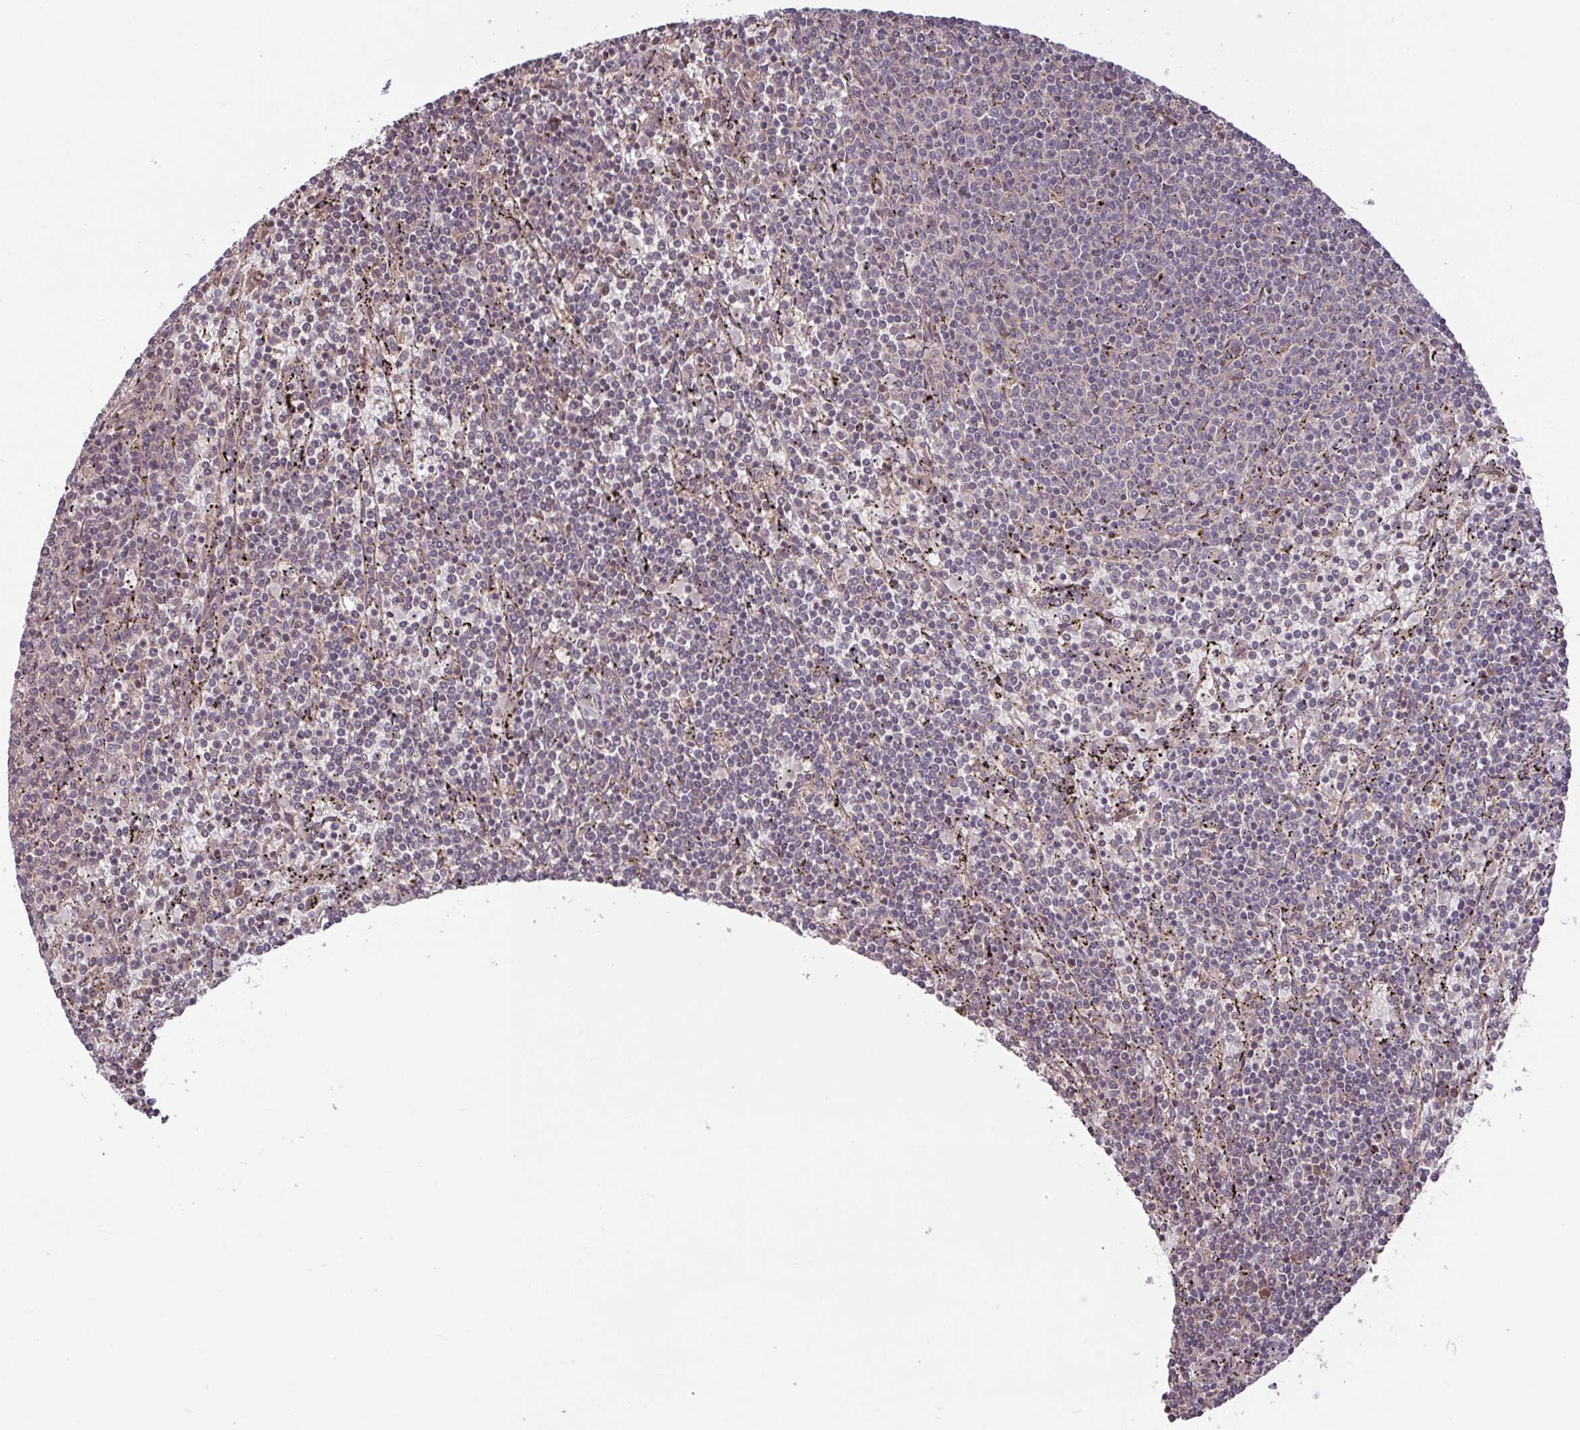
{"staining": {"intensity": "negative", "quantity": "none", "location": "none"}, "tissue": "lymphoma", "cell_type": "Tumor cells", "image_type": "cancer", "snomed": [{"axis": "morphology", "description": "Malignant lymphoma, non-Hodgkin's type, Low grade"}, {"axis": "topography", "description": "Spleen"}], "caption": "Human lymphoma stained for a protein using immunohistochemistry displays no positivity in tumor cells.", "gene": "FCER1A", "patient": {"sex": "female", "age": 50}}